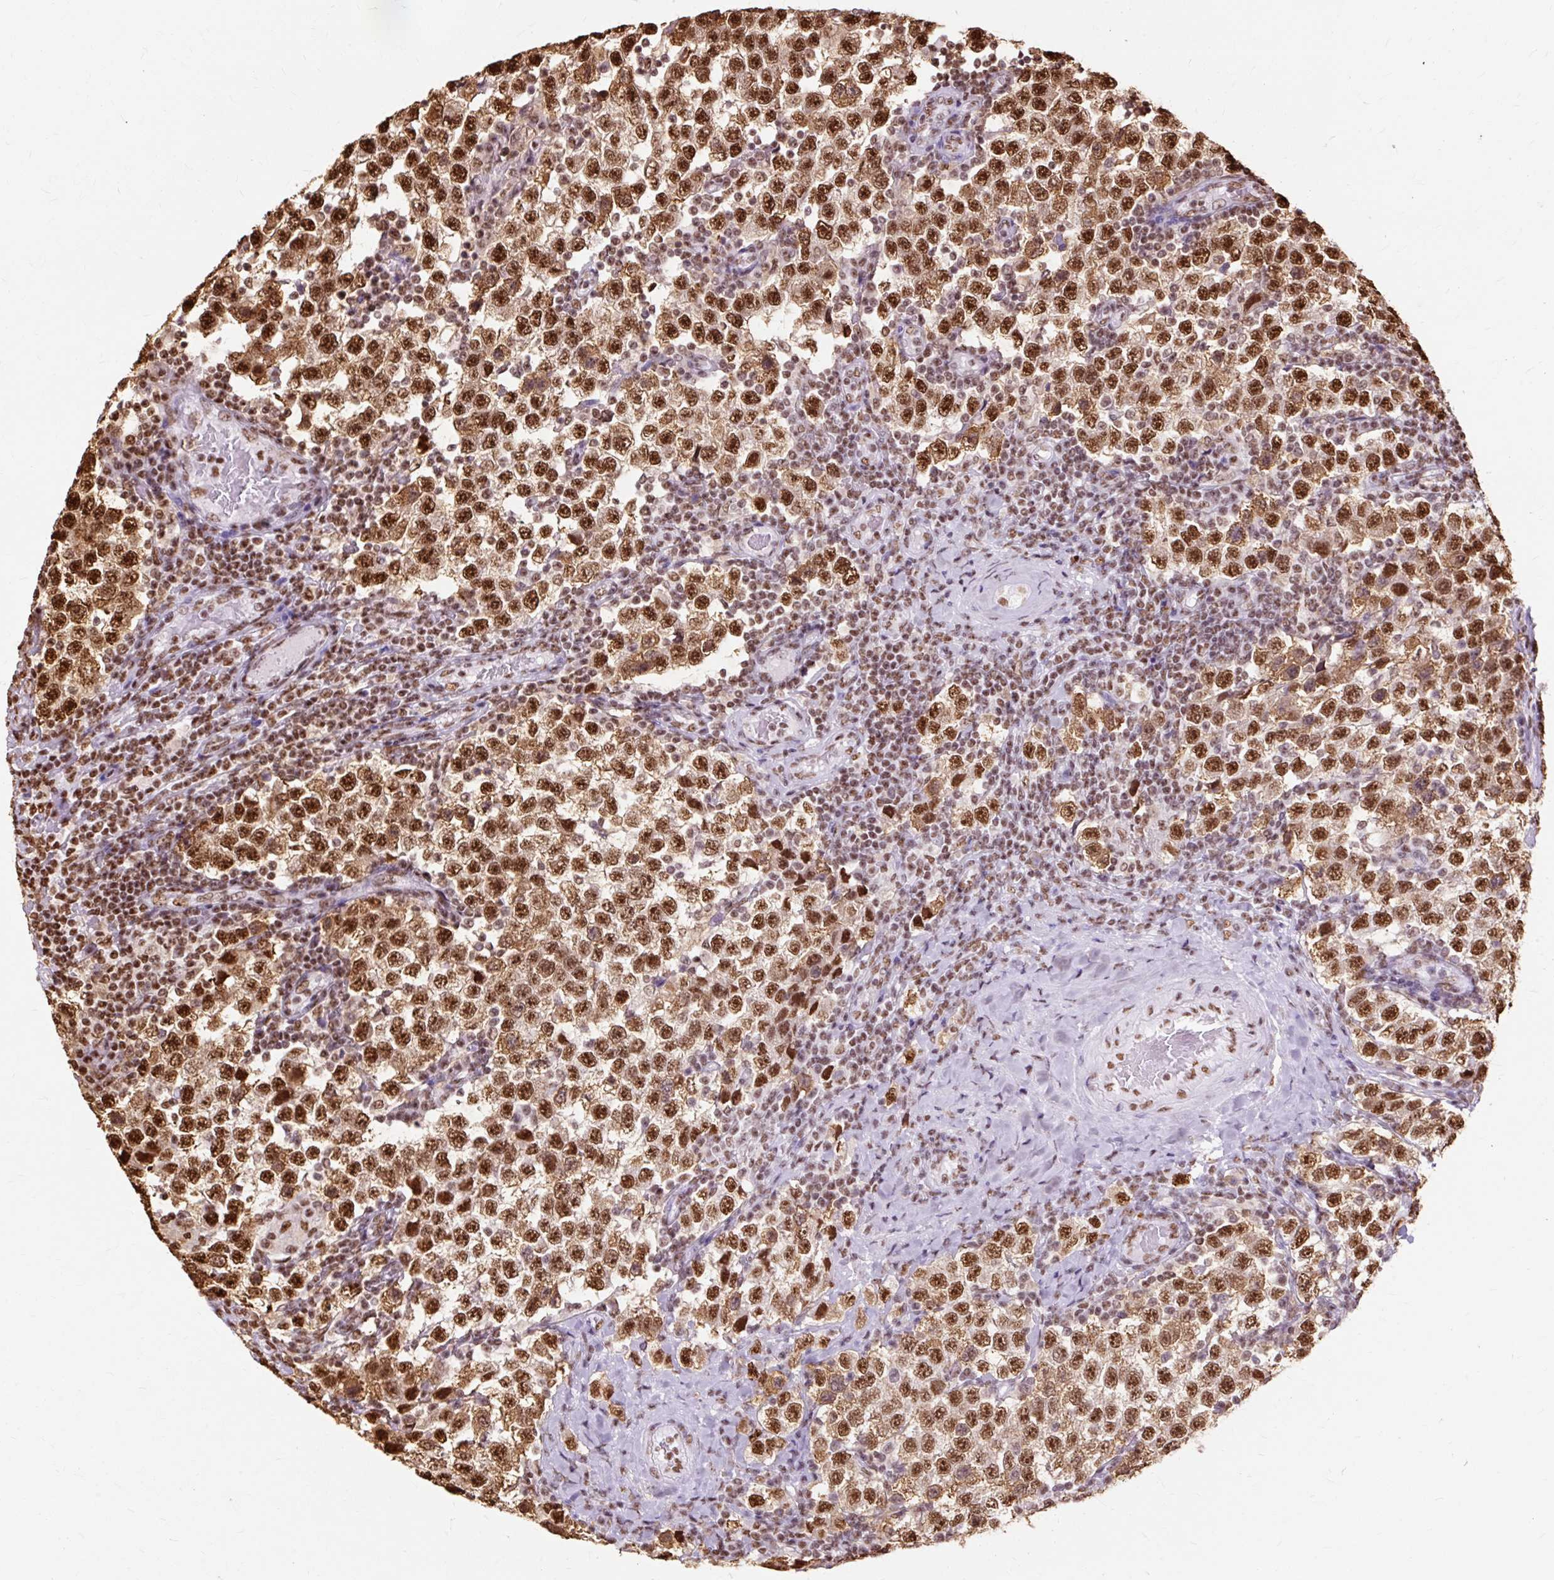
{"staining": {"intensity": "strong", "quantity": ">75%", "location": "nuclear"}, "tissue": "testis cancer", "cell_type": "Tumor cells", "image_type": "cancer", "snomed": [{"axis": "morphology", "description": "Seminoma, NOS"}, {"axis": "topography", "description": "Testis"}], "caption": "A histopathology image of testis seminoma stained for a protein demonstrates strong nuclear brown staining in tumor cells.", "gene": "XRCC6", "patient": {"sex": "male", "age": 34}}